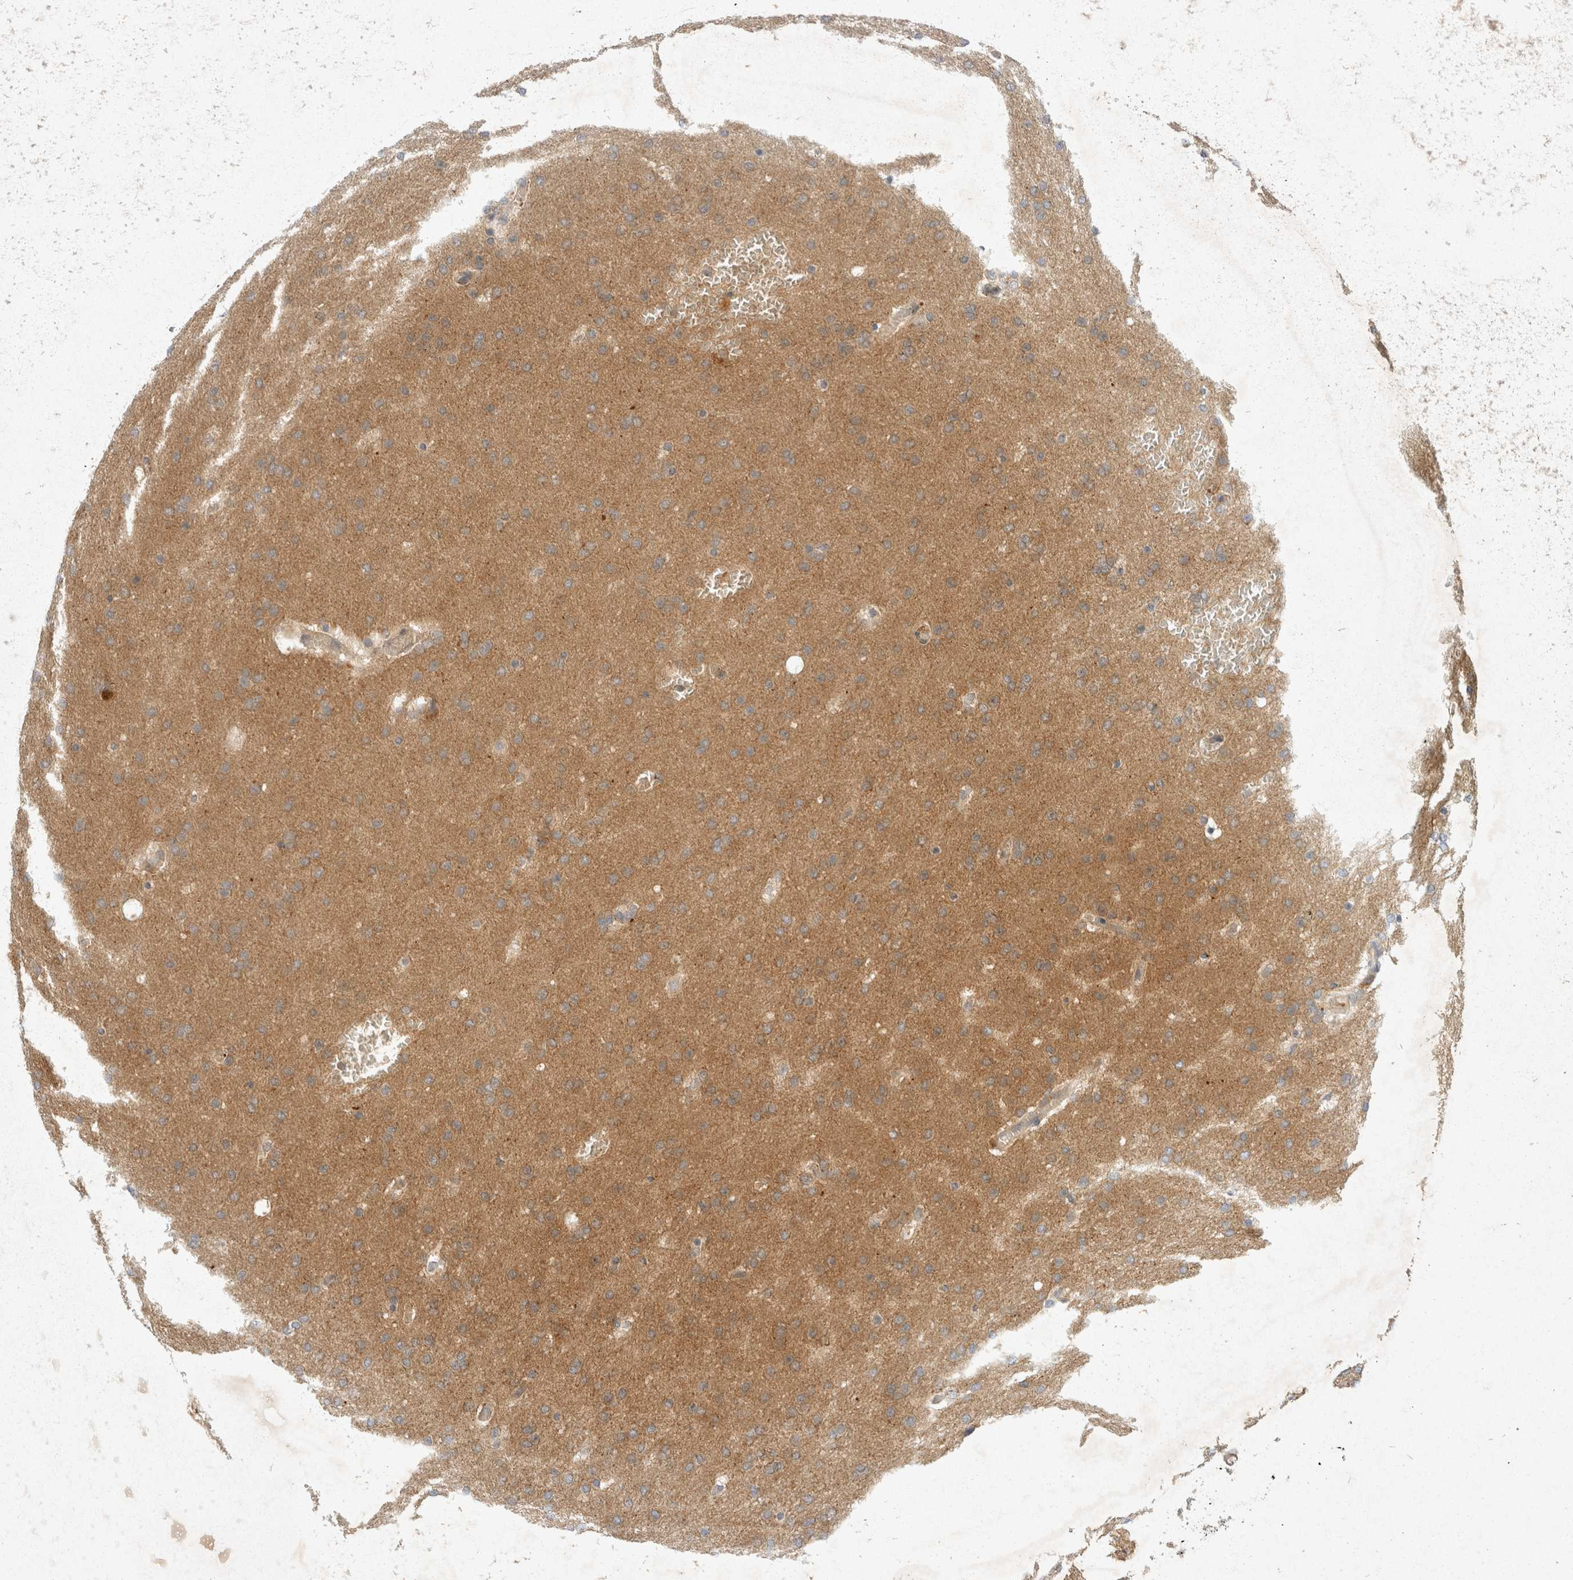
{"staining": {"intensity": "negative", "quantity": "none", "location": "none"}, "tissue": "glioma", "cell_type": "Tumor cells", "image_type": "cancer", "snomed": [{"axis": "morphology", "description": "Glioma, malignant, Low grade"}, {"axis": "topography", "description": "Brain"}], "caption": "DAB (3,3'-diaminobenzidine) immunohistochemical staining of human malignant glioma (low-grade) exhibits no significant expression in tumor cells.", "gene": "TOM1L2", "patient": {"sex": "female", "age": 37}}